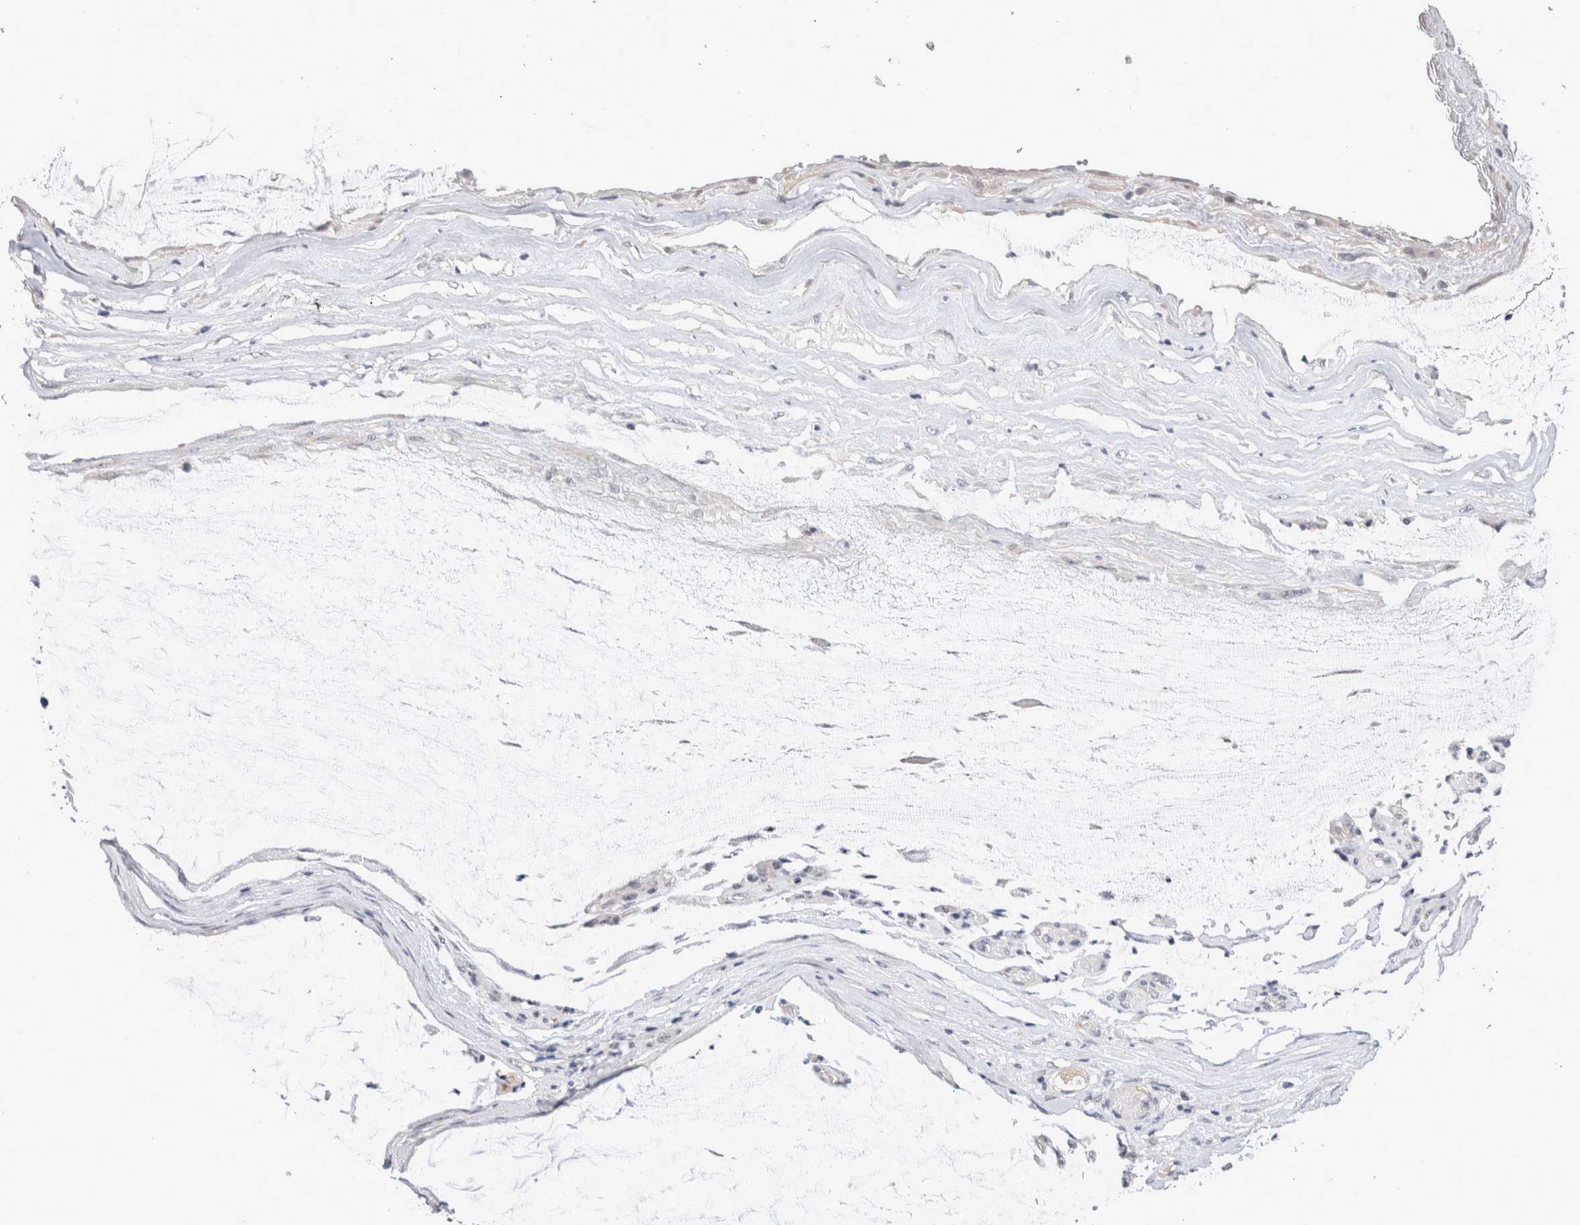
{"staining": {"intensity": "negative", "quantity": "none", "location": "none"}, "tissue": "ovarian cancer", "cell_type": "Tumor cells", "image_type": "cancer", "snomed": [{"axis": "morphology", "description": "Cystadenocarcinoma, mucinous, NOS"}, {"axis": "topography", "description": "Ovary"}], "caption": "Protein analysis of ovarian cancer reveals no significant expression in tumor cells.", "gene": "CRYBG1", "patient": {"sex": "female", "age": 39}}